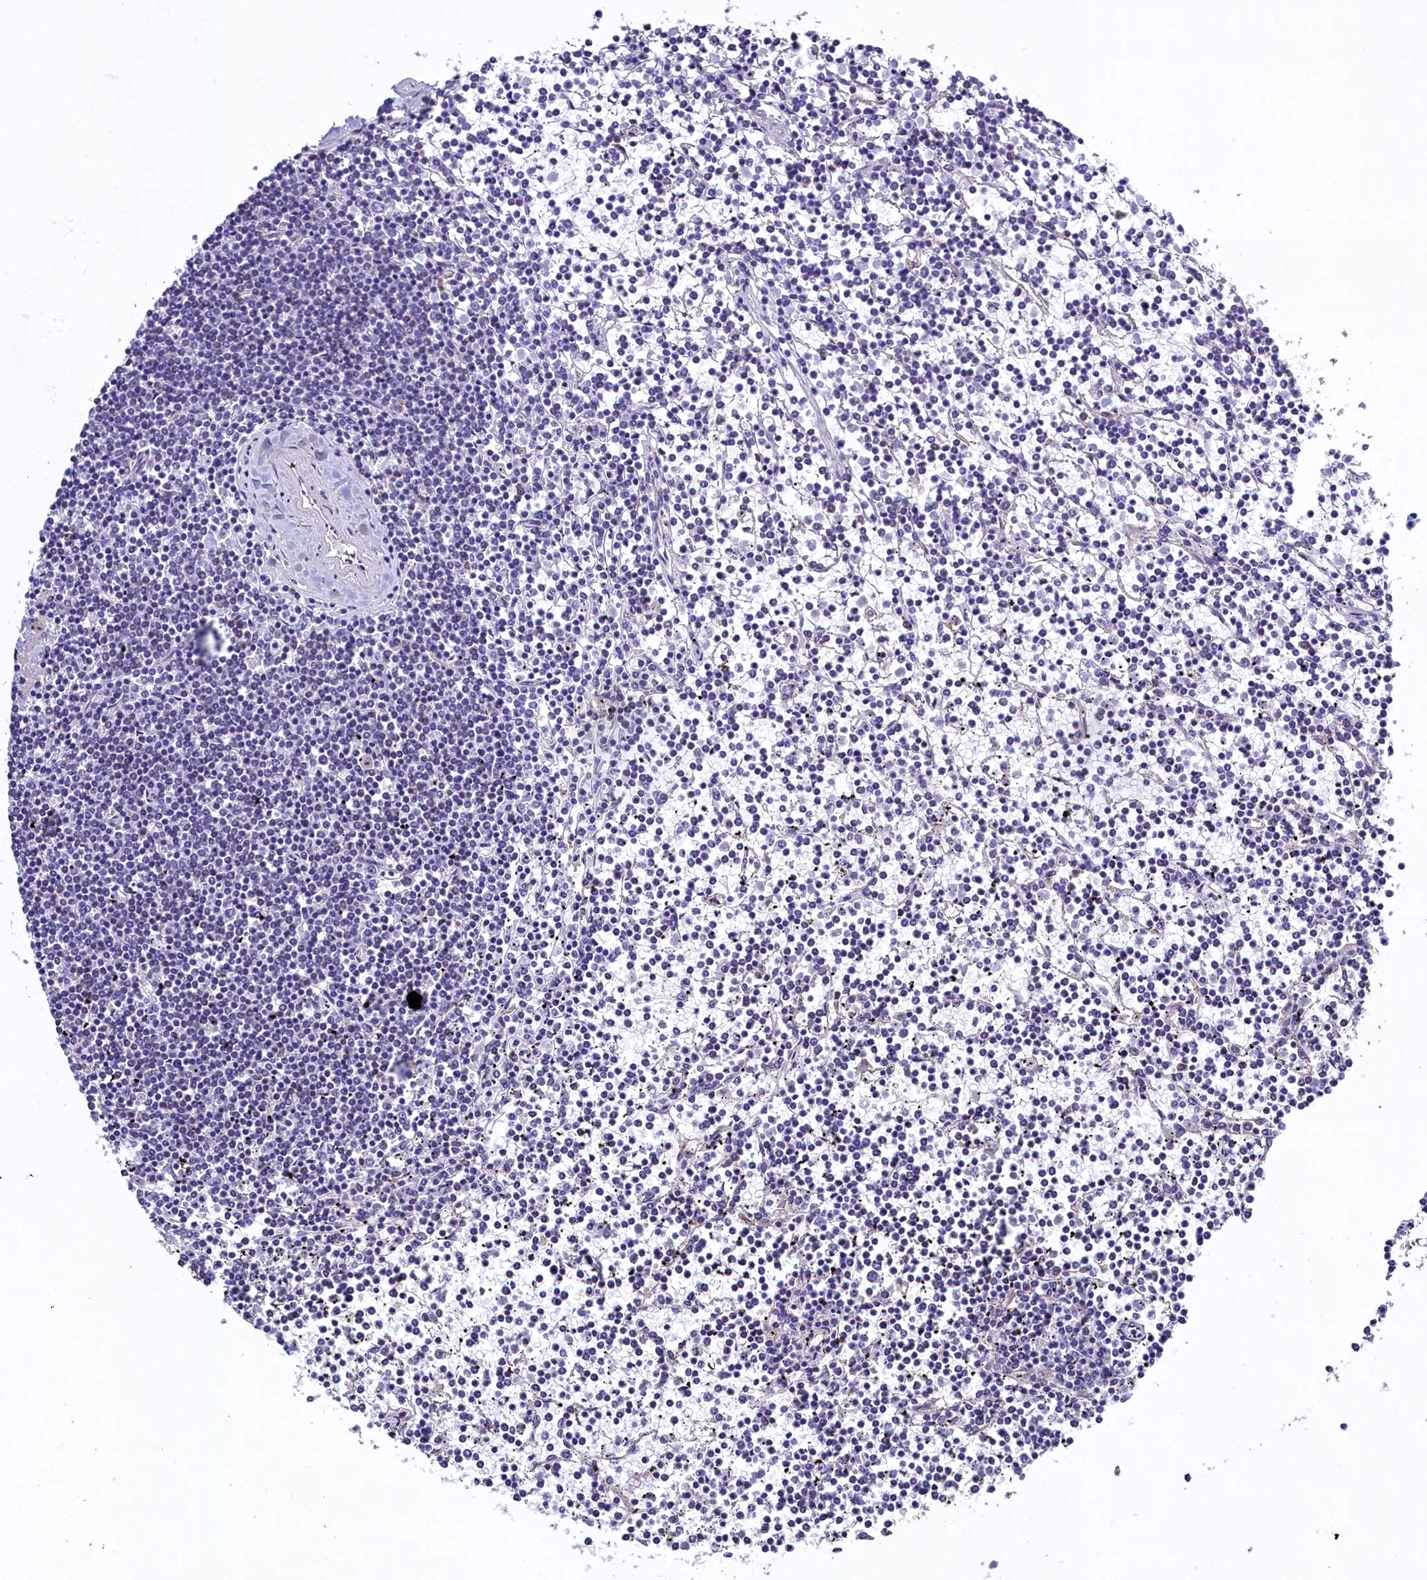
{"staining": {"intensity": "negative", "quantity": "none", "location": "none"}, "tissue": "lymphoma", "cell_type": "Tumor cells", "image_type": "cancer", "snomed": [{"axis": "morphology", "description": "Malignant lymphoma, non-Hodgkin's type, Low grade"}, {"axis": "topography", "description": "Spleen"}], "caption": "This is a histopathology image of immunohistochemistry staining of lymphoma, which shows no positivity in tumor cells. (Stains: DAB immunohistochemistry with hematoxylin counter stain, Microscopy: brightfield microscopy at high magnification).", "gene": "GPR21", "patient": {"sex": "female", "age": 19}}